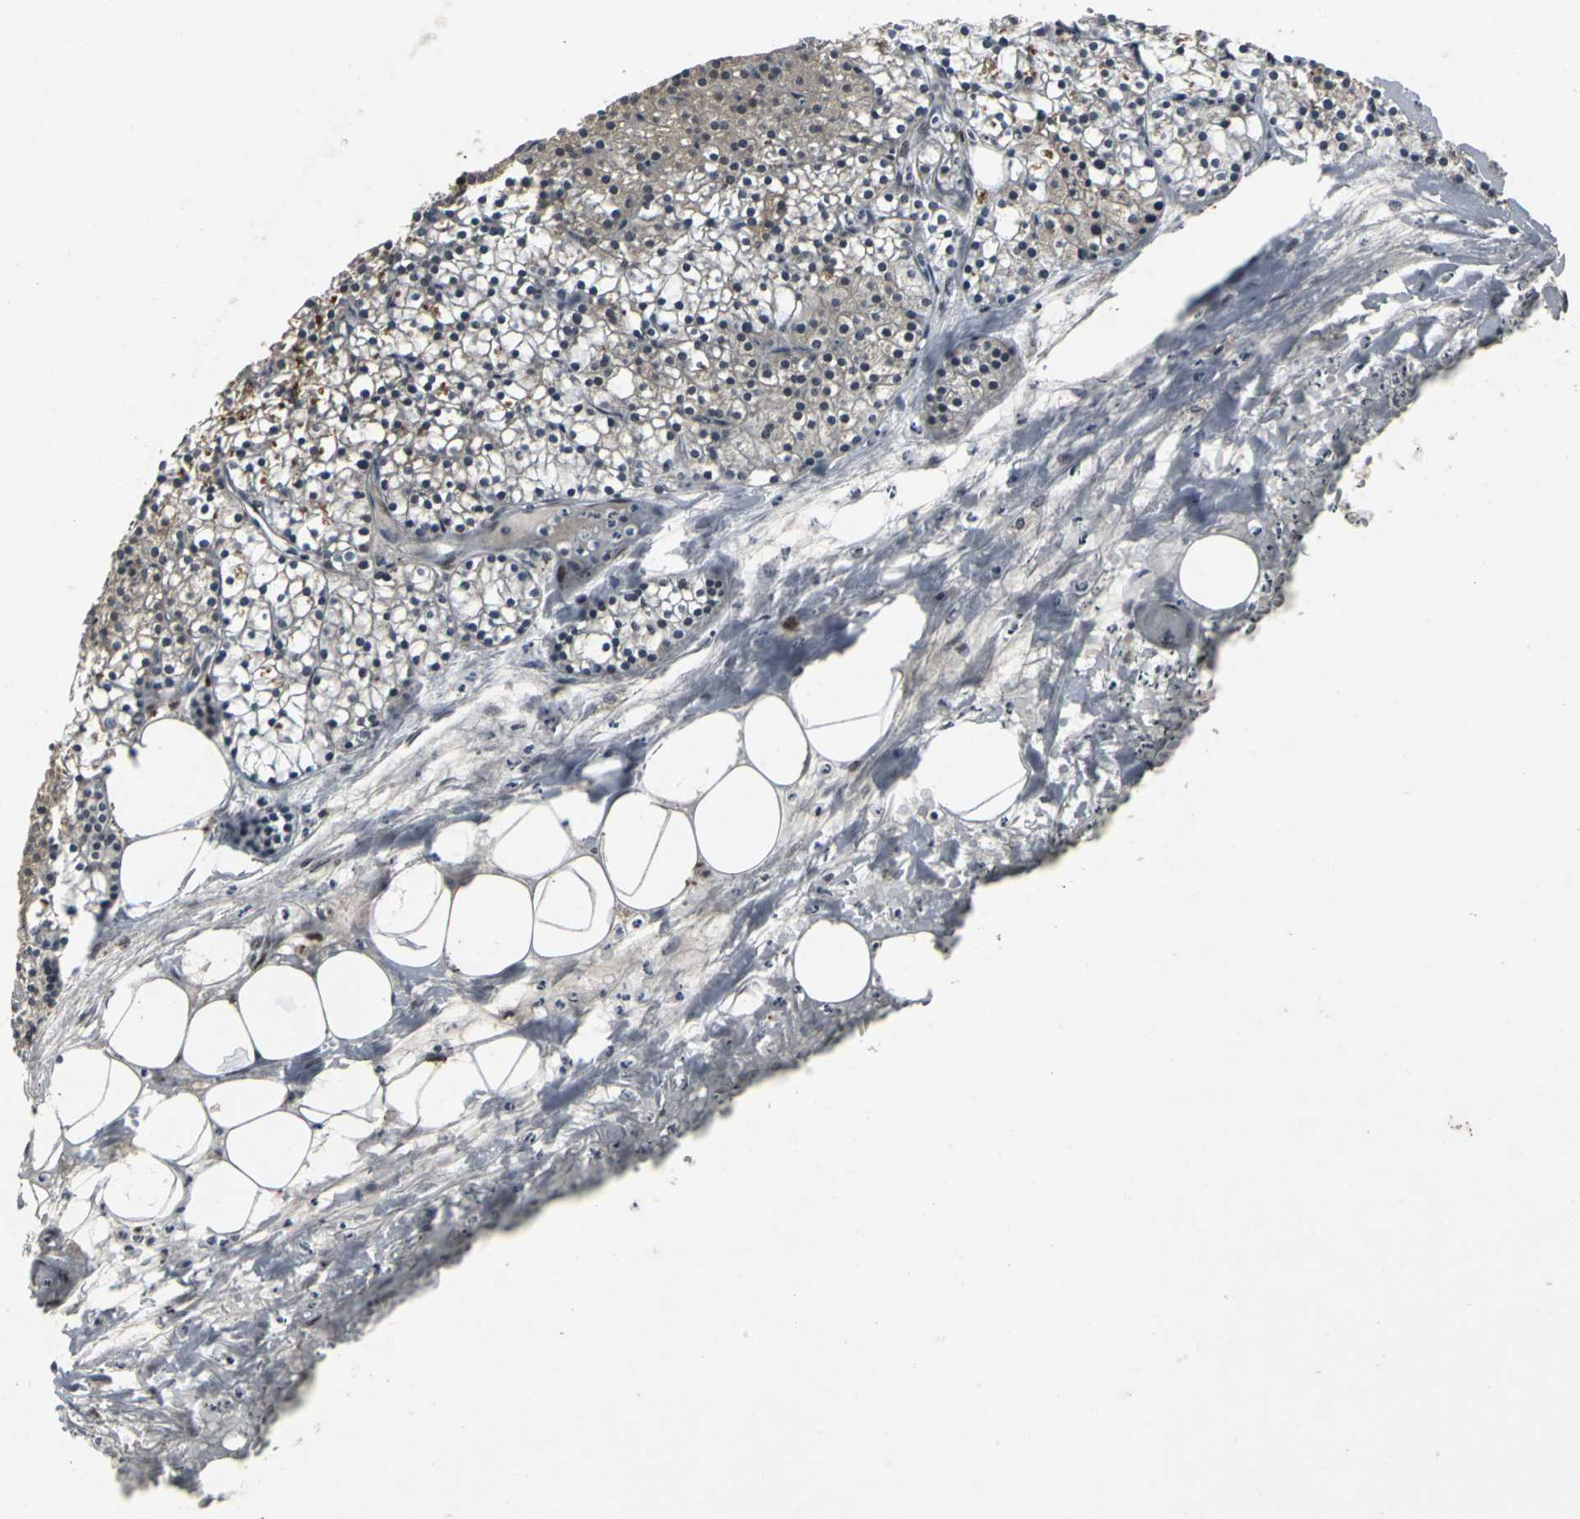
{"staining": {"intensity": "moderate", "quantity": "<25%", "location": "nuclear"}, "tissue": "parathyroid gland", "cell_type": "Glandular cells", "image_type": "normal", "snomed": [{"axis": "morphology", "description": "Normal tissue, NOS"}, {"axis": "topography", "description": "Parathyroid gland"}], "caption": "Glandular cells exhibit moderate nuclear expression in approximately <25% of cells in normal parathyroid gland.", "gene": "SRF", "patient": {"sex": "female", "age": 63}}